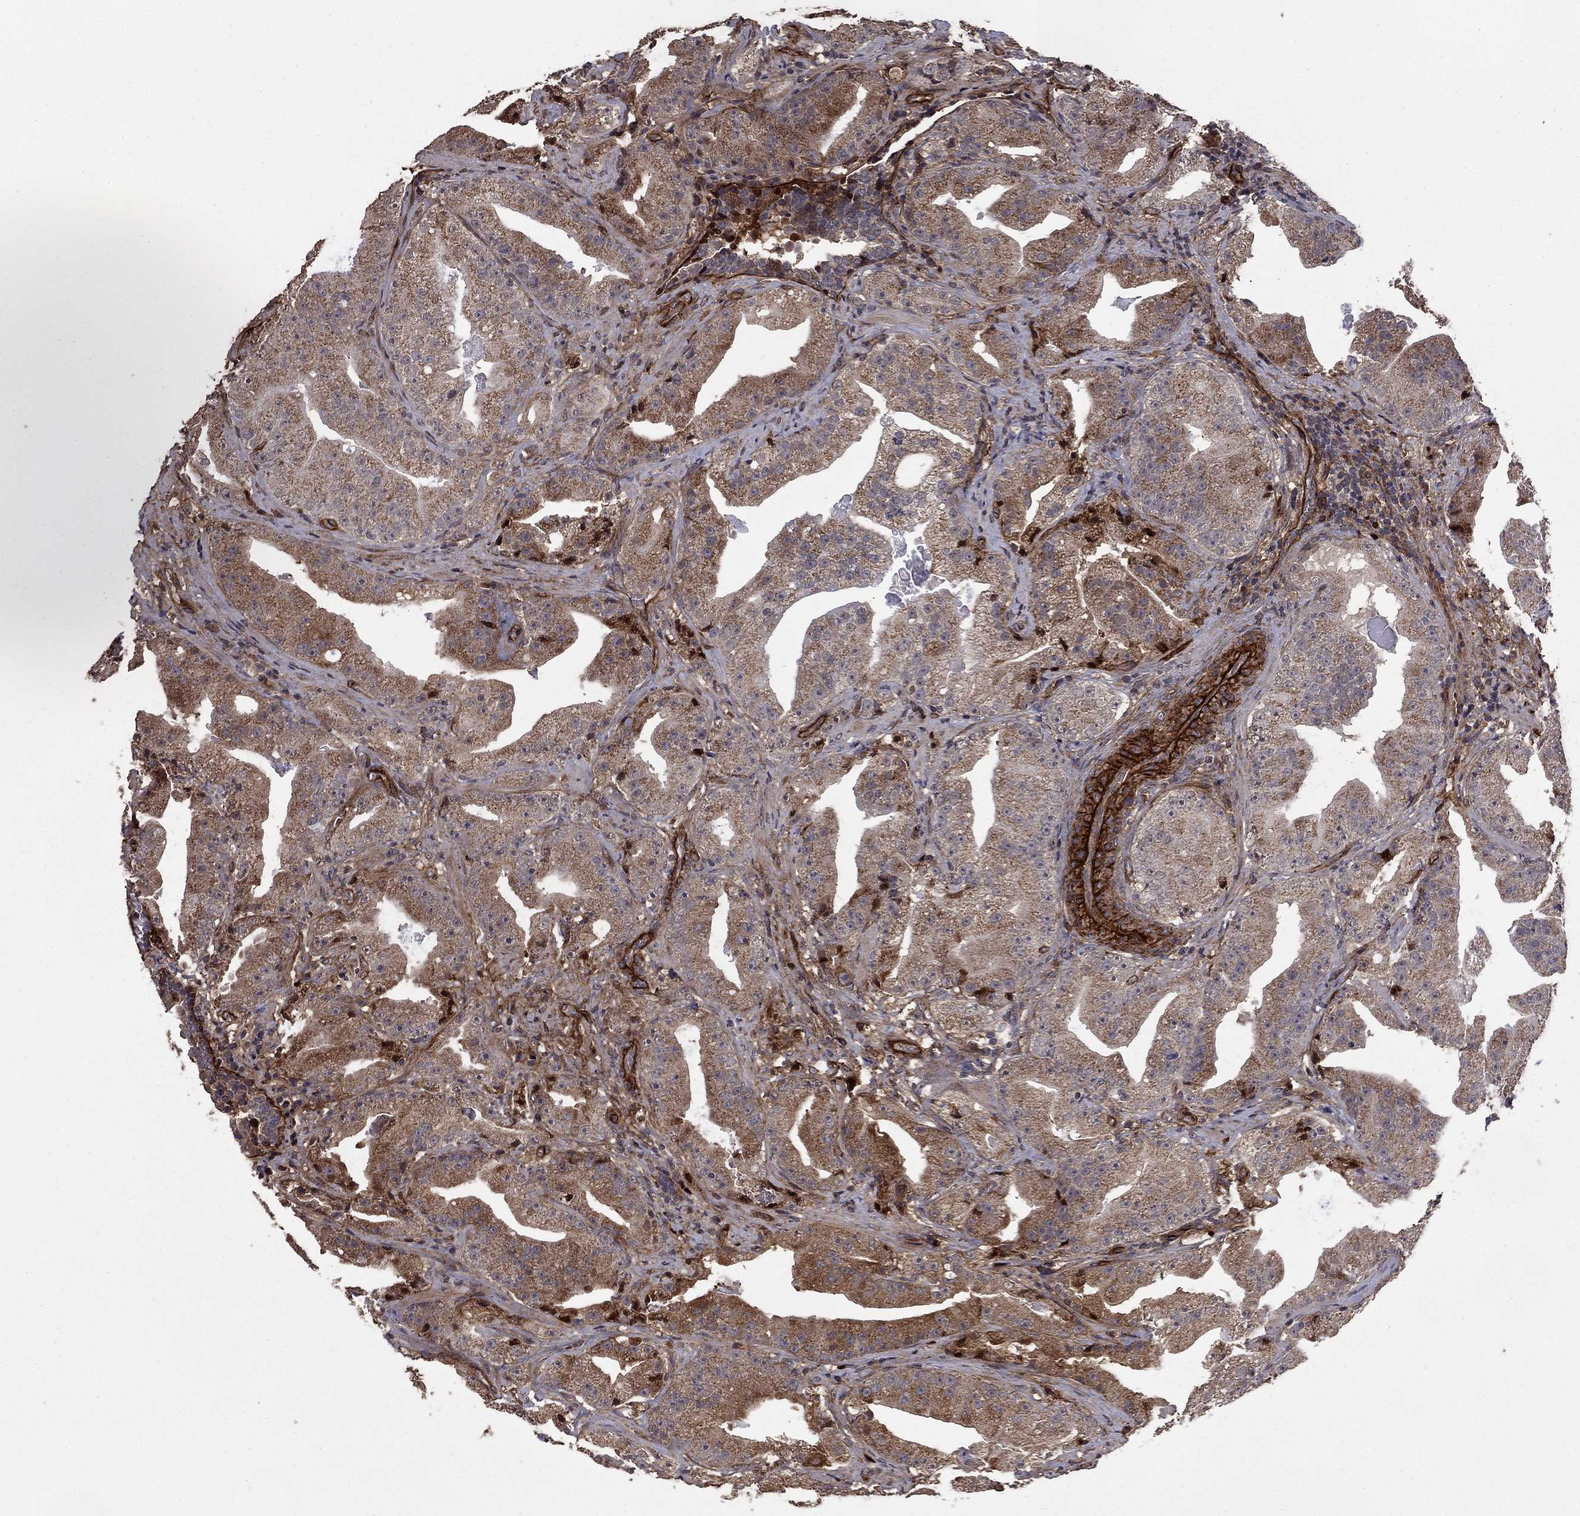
{"staining": {"intensity": "moderate", "quantity": "<25%", "location": "cytoplasmic/membranous"}, "tissue": "prostate cancer", "cell_type": "Tumor cells", "image_type": "cancer", "snomed": [{"axis": "morphology", "description": "Adenocarcinoma, Low grade"}, {"axis": "topography", "description": "Prostate"}], "caption": "Moderate cytoplasmic/membranous positivity for a protein is seen in approximately <25% of tumor cells of prostate low-grade adenocarcinoma using IHC.", "gene": "COL18A1", "patient": {"sex": "male", "age": 62}}